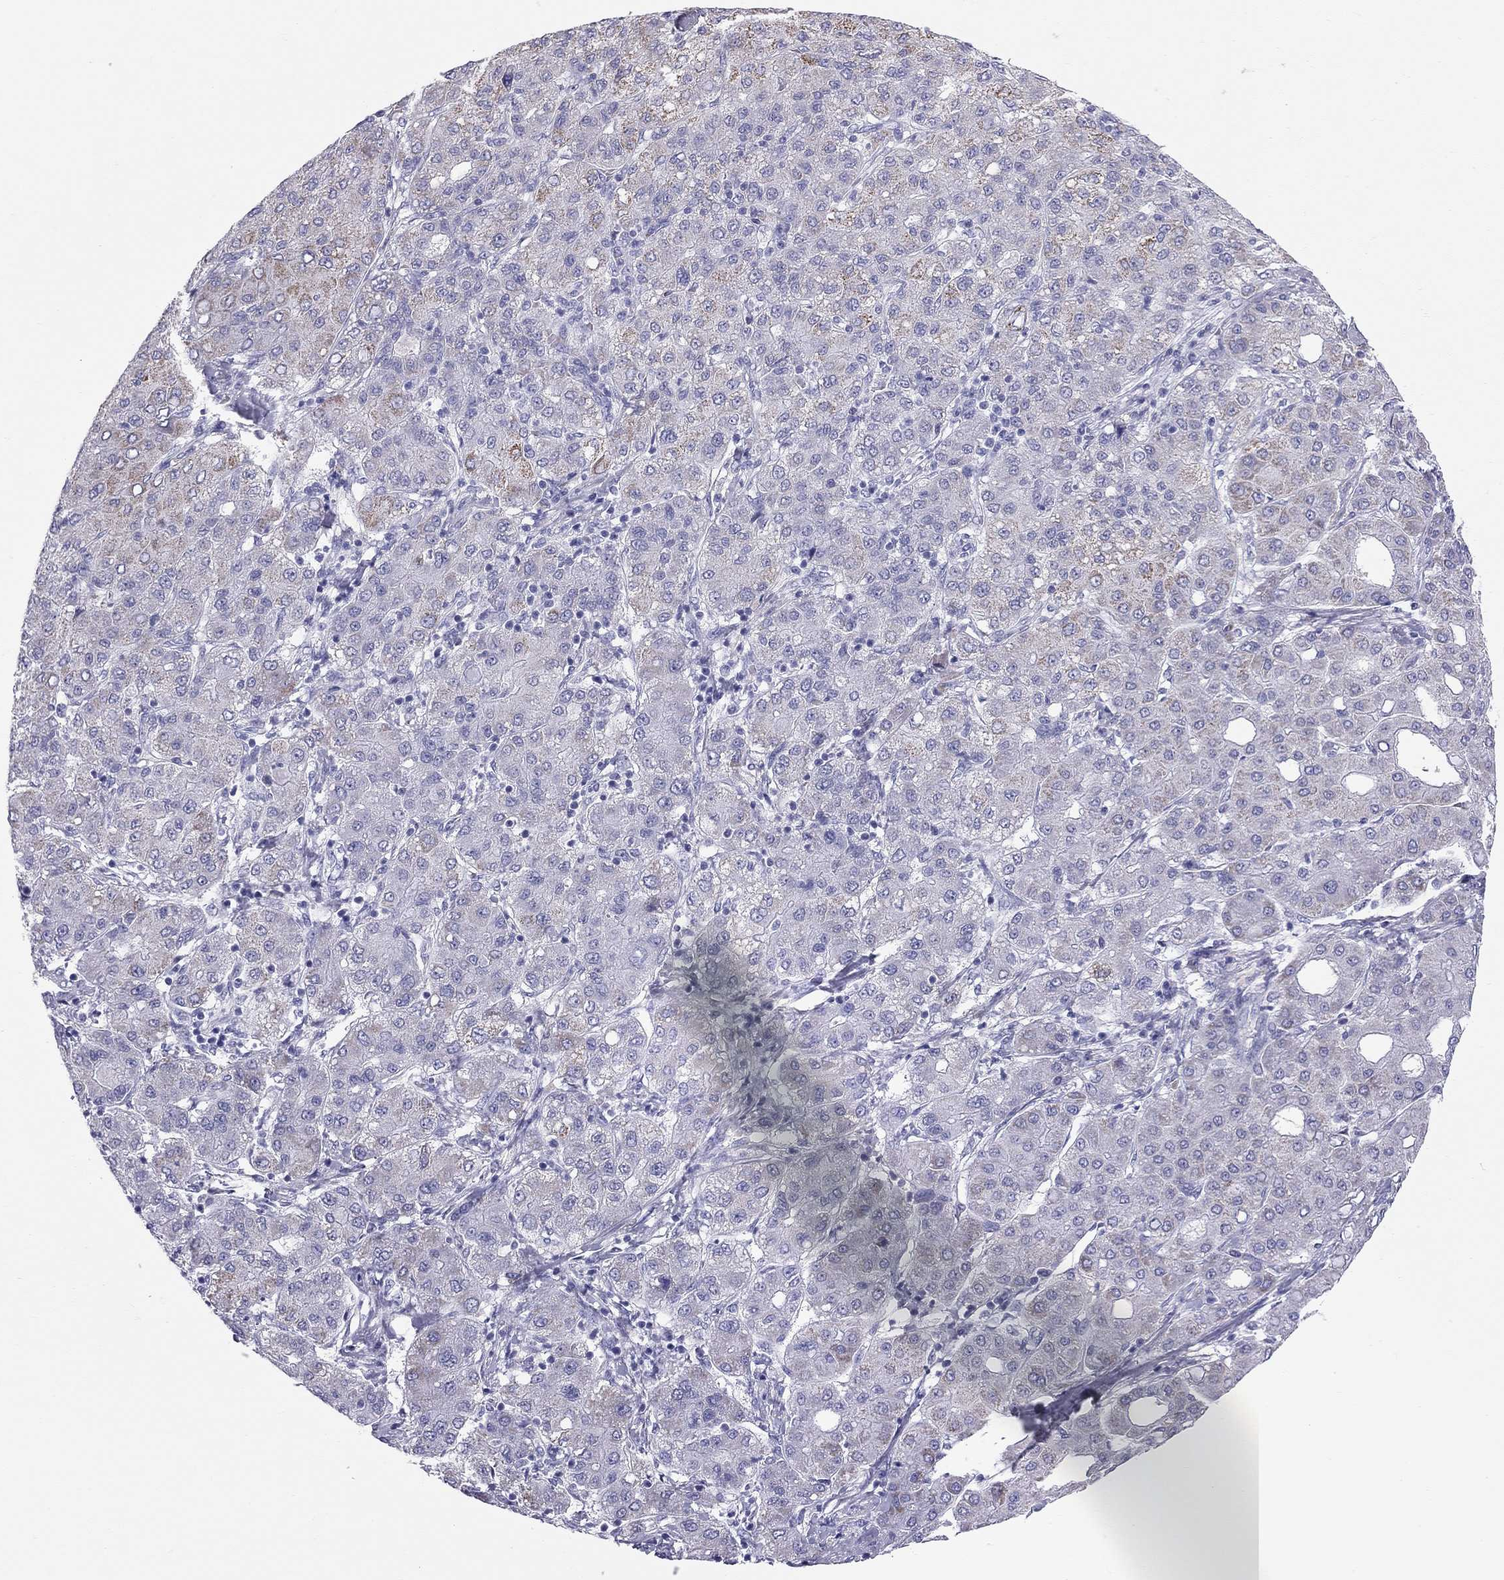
{"staining": {"intensity": "moderate", "quantity": "<25%", "location": "cytoplasmic/membranous"}, "tissue": "liver cancer", "cell_type": "Tumor cells", "image_type": "cancer", "snomed": [{"axis": "morphology", "description": "Carcinoma, Hepatocellular, NOS"}, {"axis": "topography", "description": "Liver"}], "caption": "Brown immunohistochemical staining in human liver cancer (hepatocellular carcinoma) reveals moderate cytoplasmic/membranous expression in about <25% of tumor cells. Nuclei are stained in blue.", "gene": "TRPM3", "patient": {"sex": "male", "age": 65}}